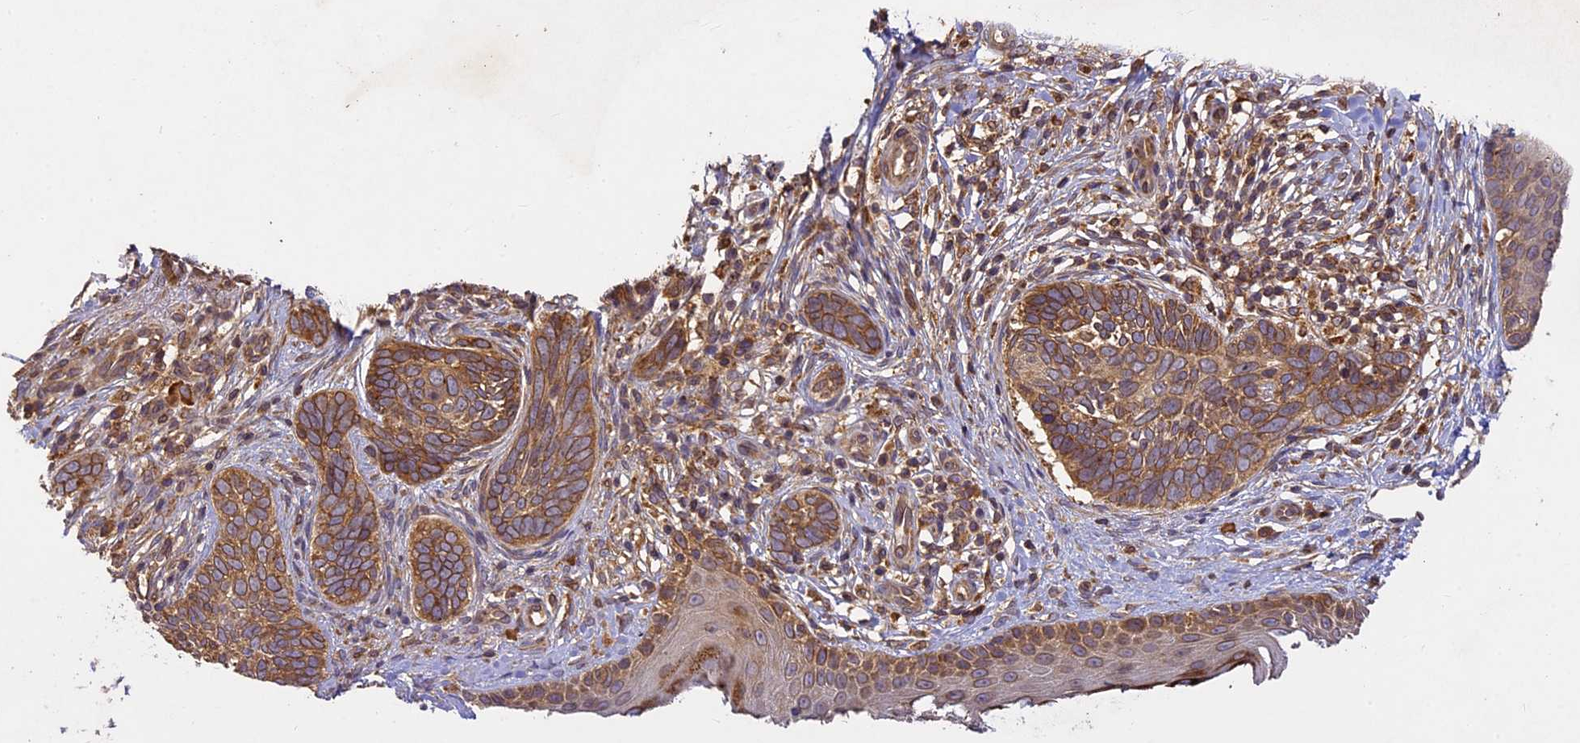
{"staining": {"intensity": "moderate", "quantity": ">75%", "location": "cytoplasmic/membranous"}, "tissue": "skin cancer", "cell_type": "Tumor cells", "image_type": "cancer", "snomed": [{"axis": "morphology", "description": "Normal tissue, NOS"}, {"axis": "morphology", "description": "Basal cell carcinoma"}, {"axis": "topography", "description": "Skin"}], "caption": "This is a photomicrograph of immunohistochemistry staining of basal cell carcinoma (skin), which shows moderate staining in the cytoplasmic/membranous of tumor cells.", "gene": "BRAP", "patient": {"sex": "female", "age": 67}}